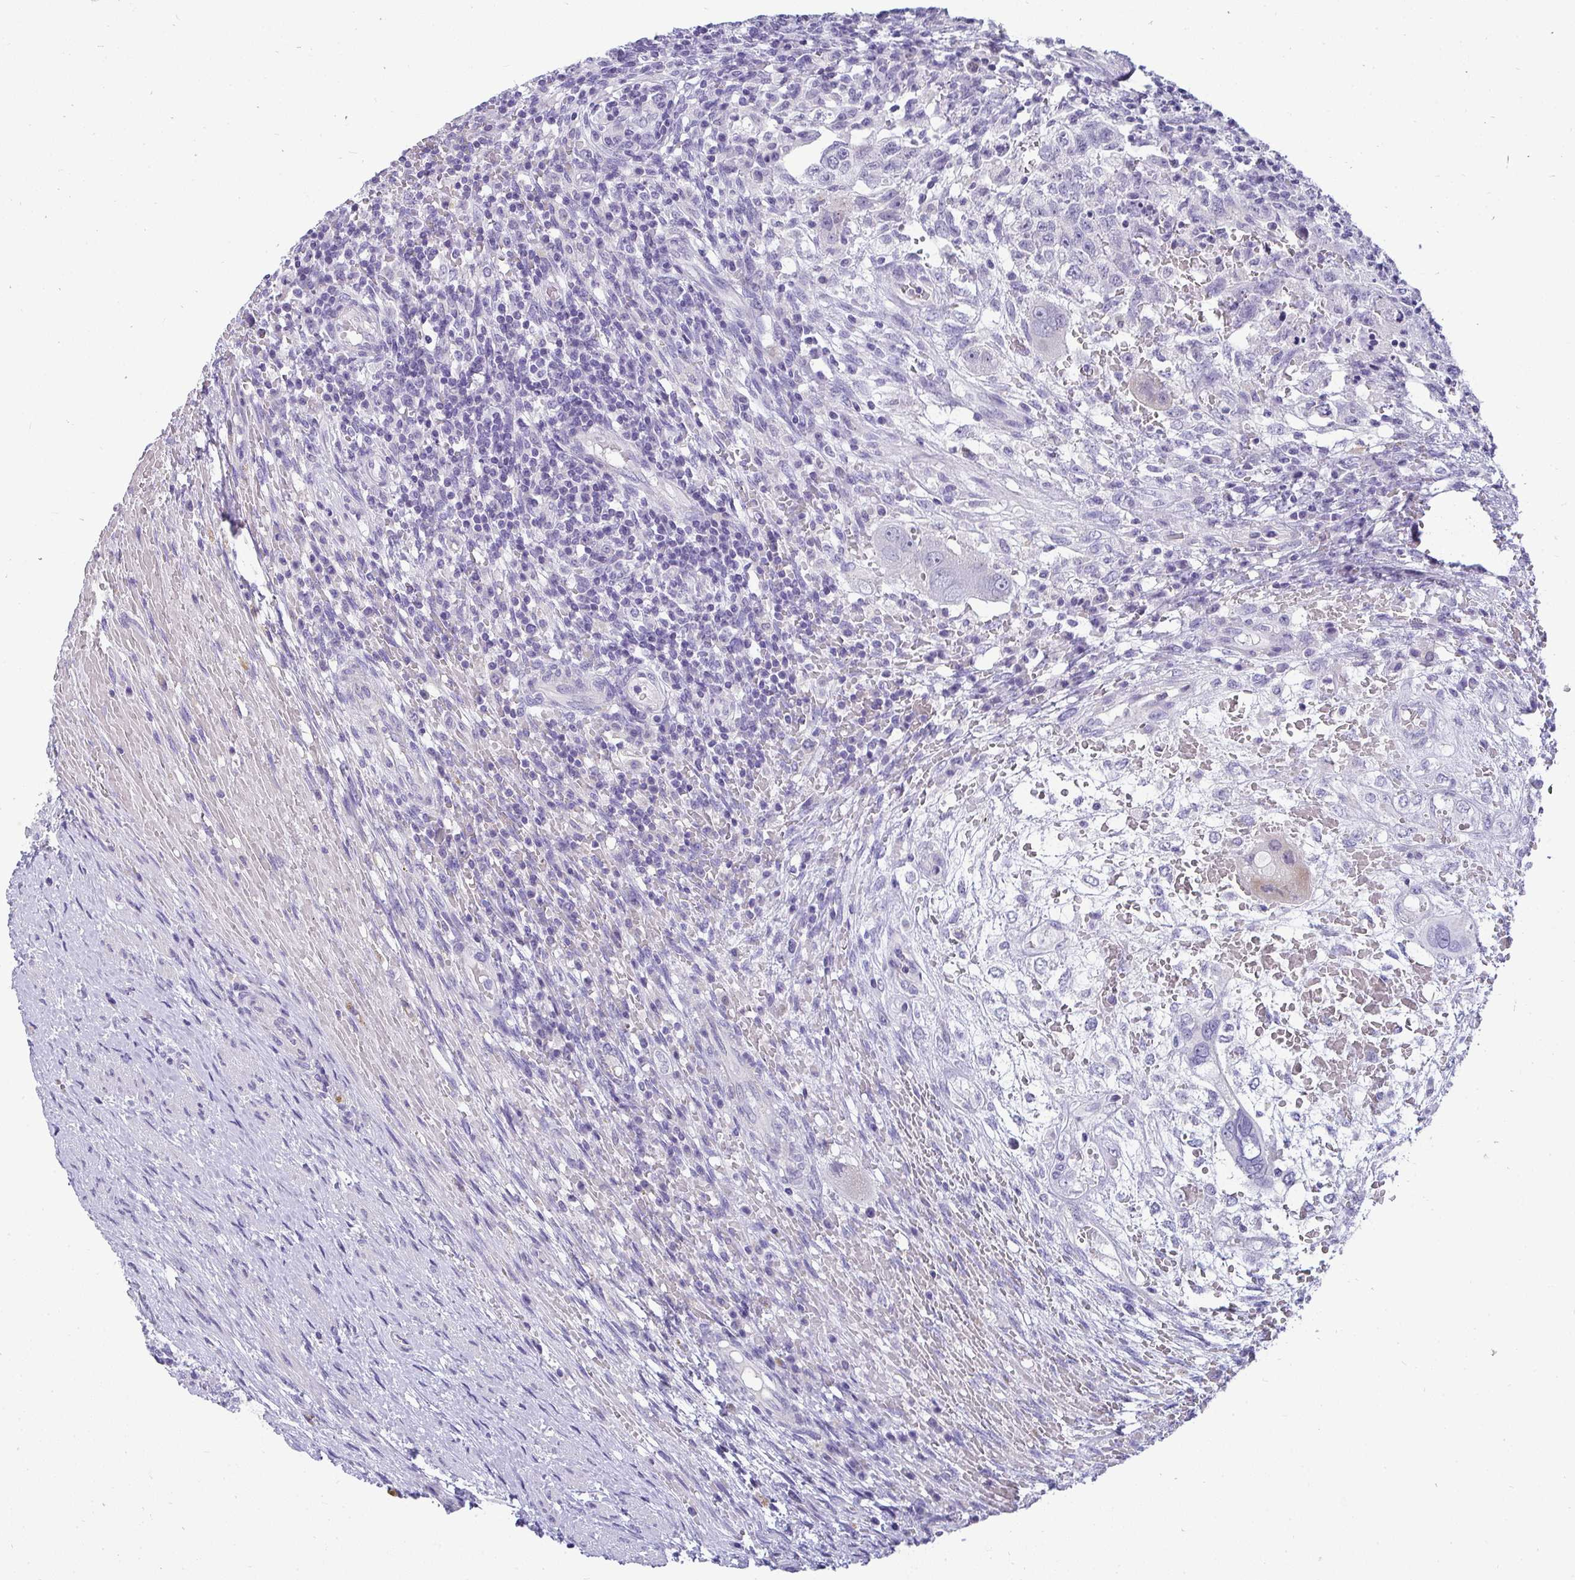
{"staining": {"intensity": "negative", "quantity": "none", "location": "none"}, "tissue": "testis cancer", "cell_type": "Tumor cells", "image_type": "cancer", "snomed": [{"axis": "morphology", "description": "Carcinoma, Embryonal, NOS"}, {"axis": "topography", "description": "Testis"}], "caption": "This is an IHC image of testis cancer. There is no staining in tumor cells.", "gene": "AK5", "patient": {"sex": "male", "age": 26}}